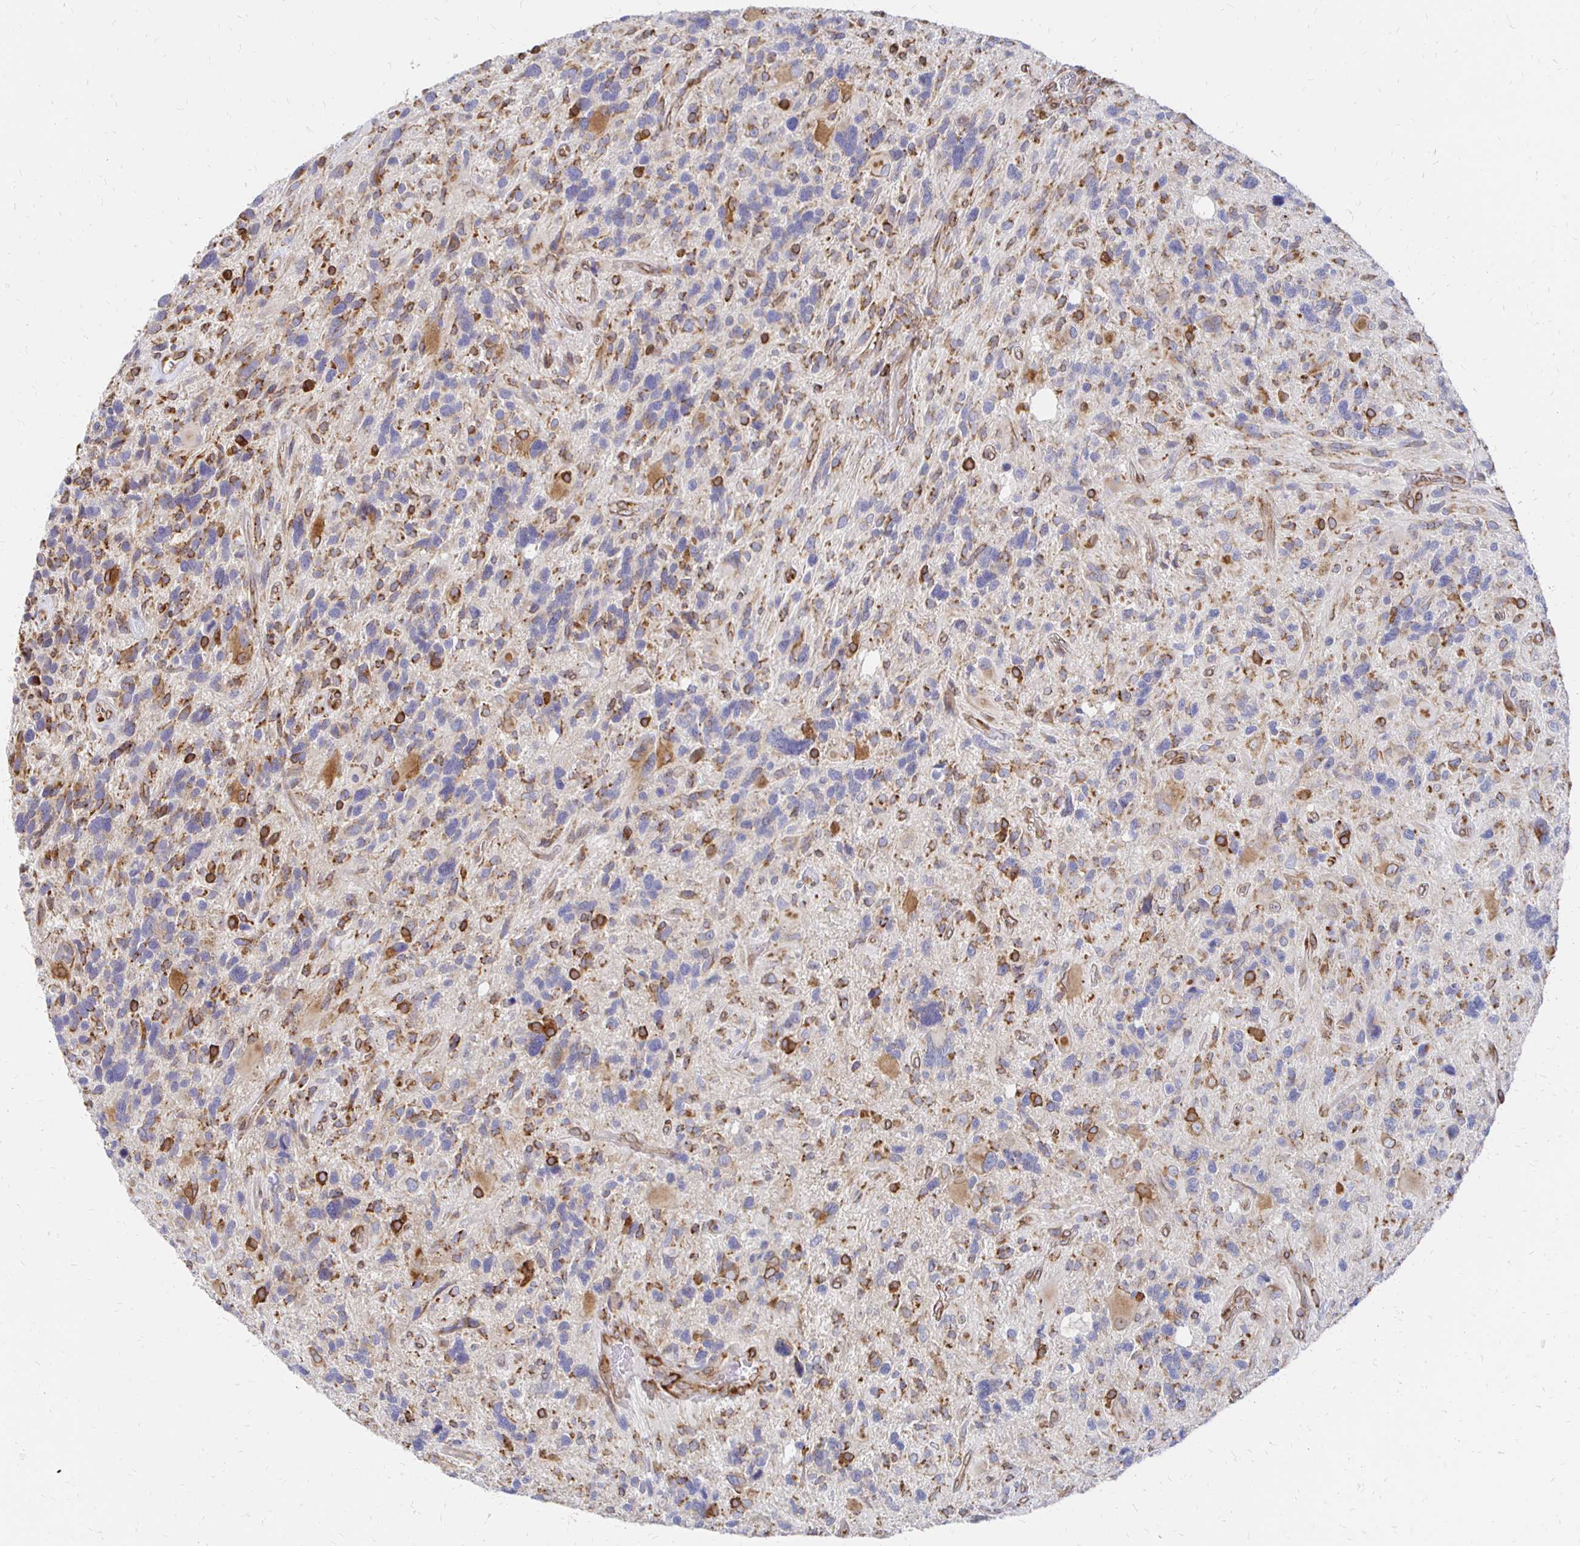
{"staining": {"intensity": "strong", "quantity": "<25%", "location": "cytoplasmic/membranous,nuclear"}, "tissue": "glioma", "cell_type": "Tumor cells", "image_type": "cancer", "snomed": [{"axis": "morphology", "description": "Glioma, malignant, High grade"}, {"axis": "topography", "description": "Brain"}], "caption": "Human malignant glioma (high-grade) stained for a protein (brown) reveals strong cytoplasmic/membranous and nuclear positive staining in about <25% of tumor cells.", "gene": "PELI3", "patient": {"sex": "male", "age": 49}}